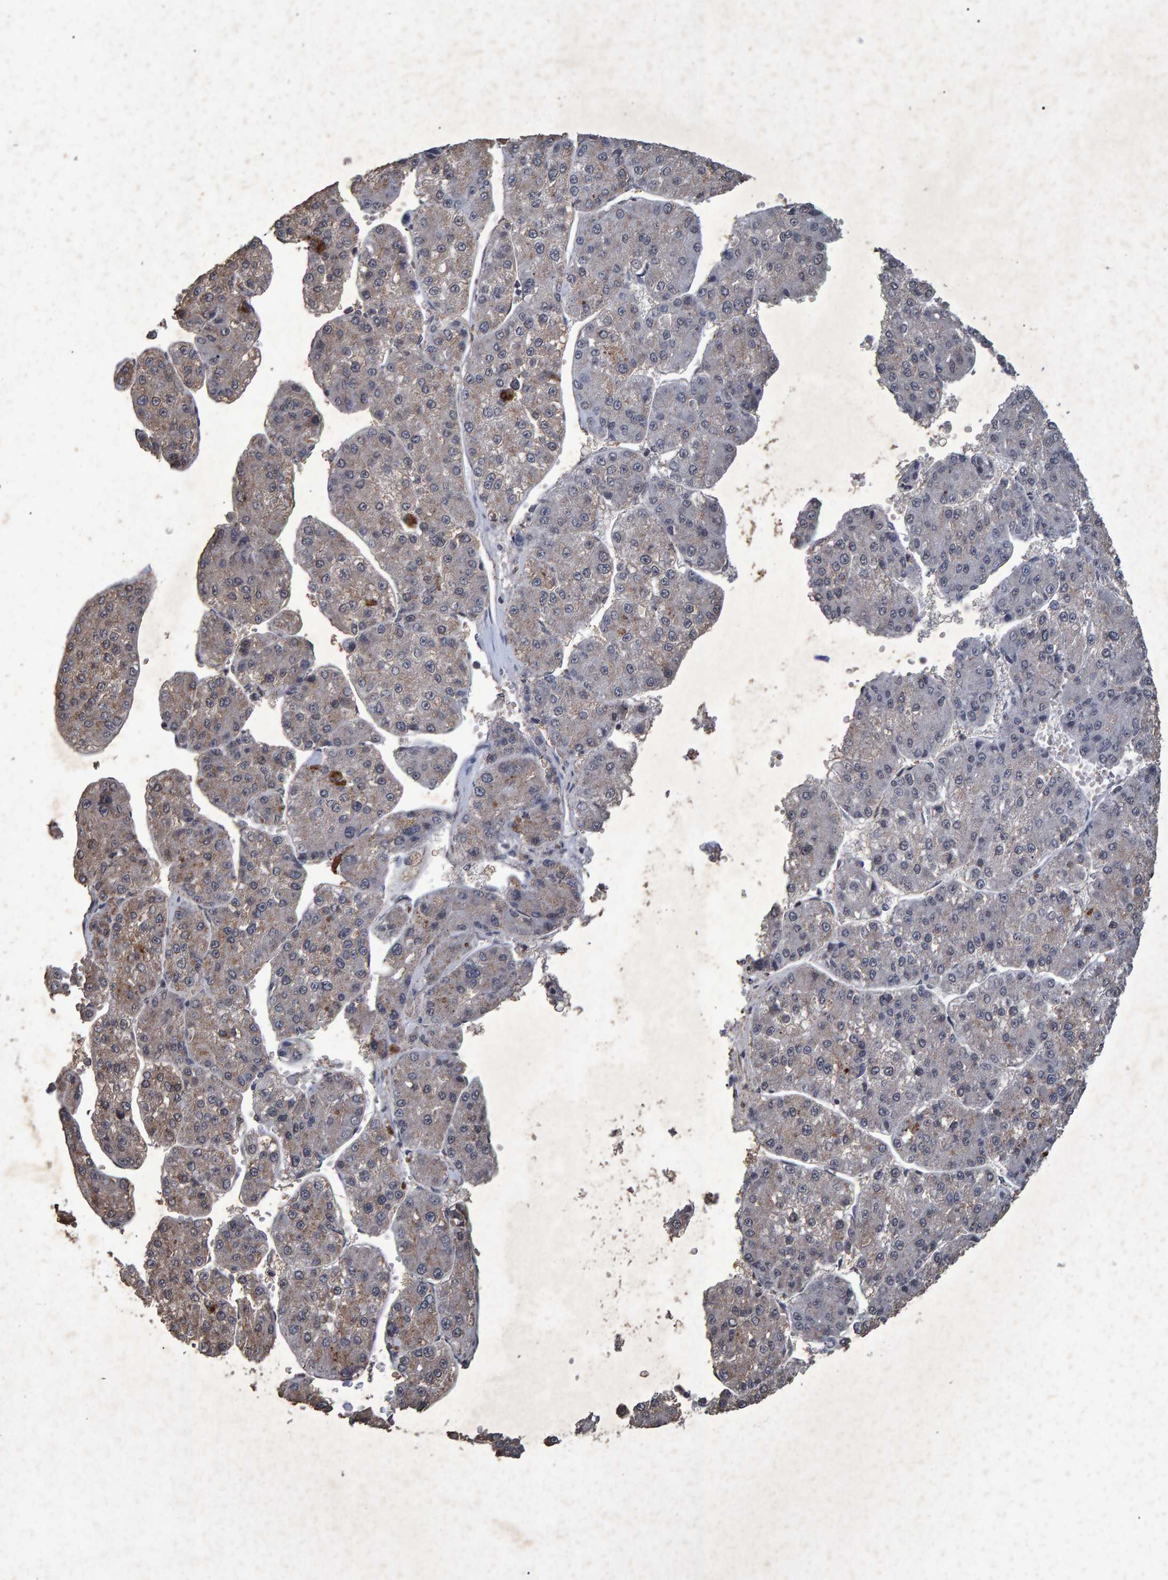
{"staining": {"intensity": "weak", "quantity": "<25%", "location": "cytoplasmic/membranous"}, "tissue": "liver cancer", "cell_type": "Tumor cells", "image_type": "cancer", "snomed": [{"axis": "morphology", "description": "Carcinoma, Hepatocellular, NOS"}, {"axis": "topography", "description": "Liver"}], "caption": "There is no significant positivity in tumor cells of liver cancer (hepatocellular carcinoma).", "gene": "GALC", "patient": {"sex": "female", "age": 73}}